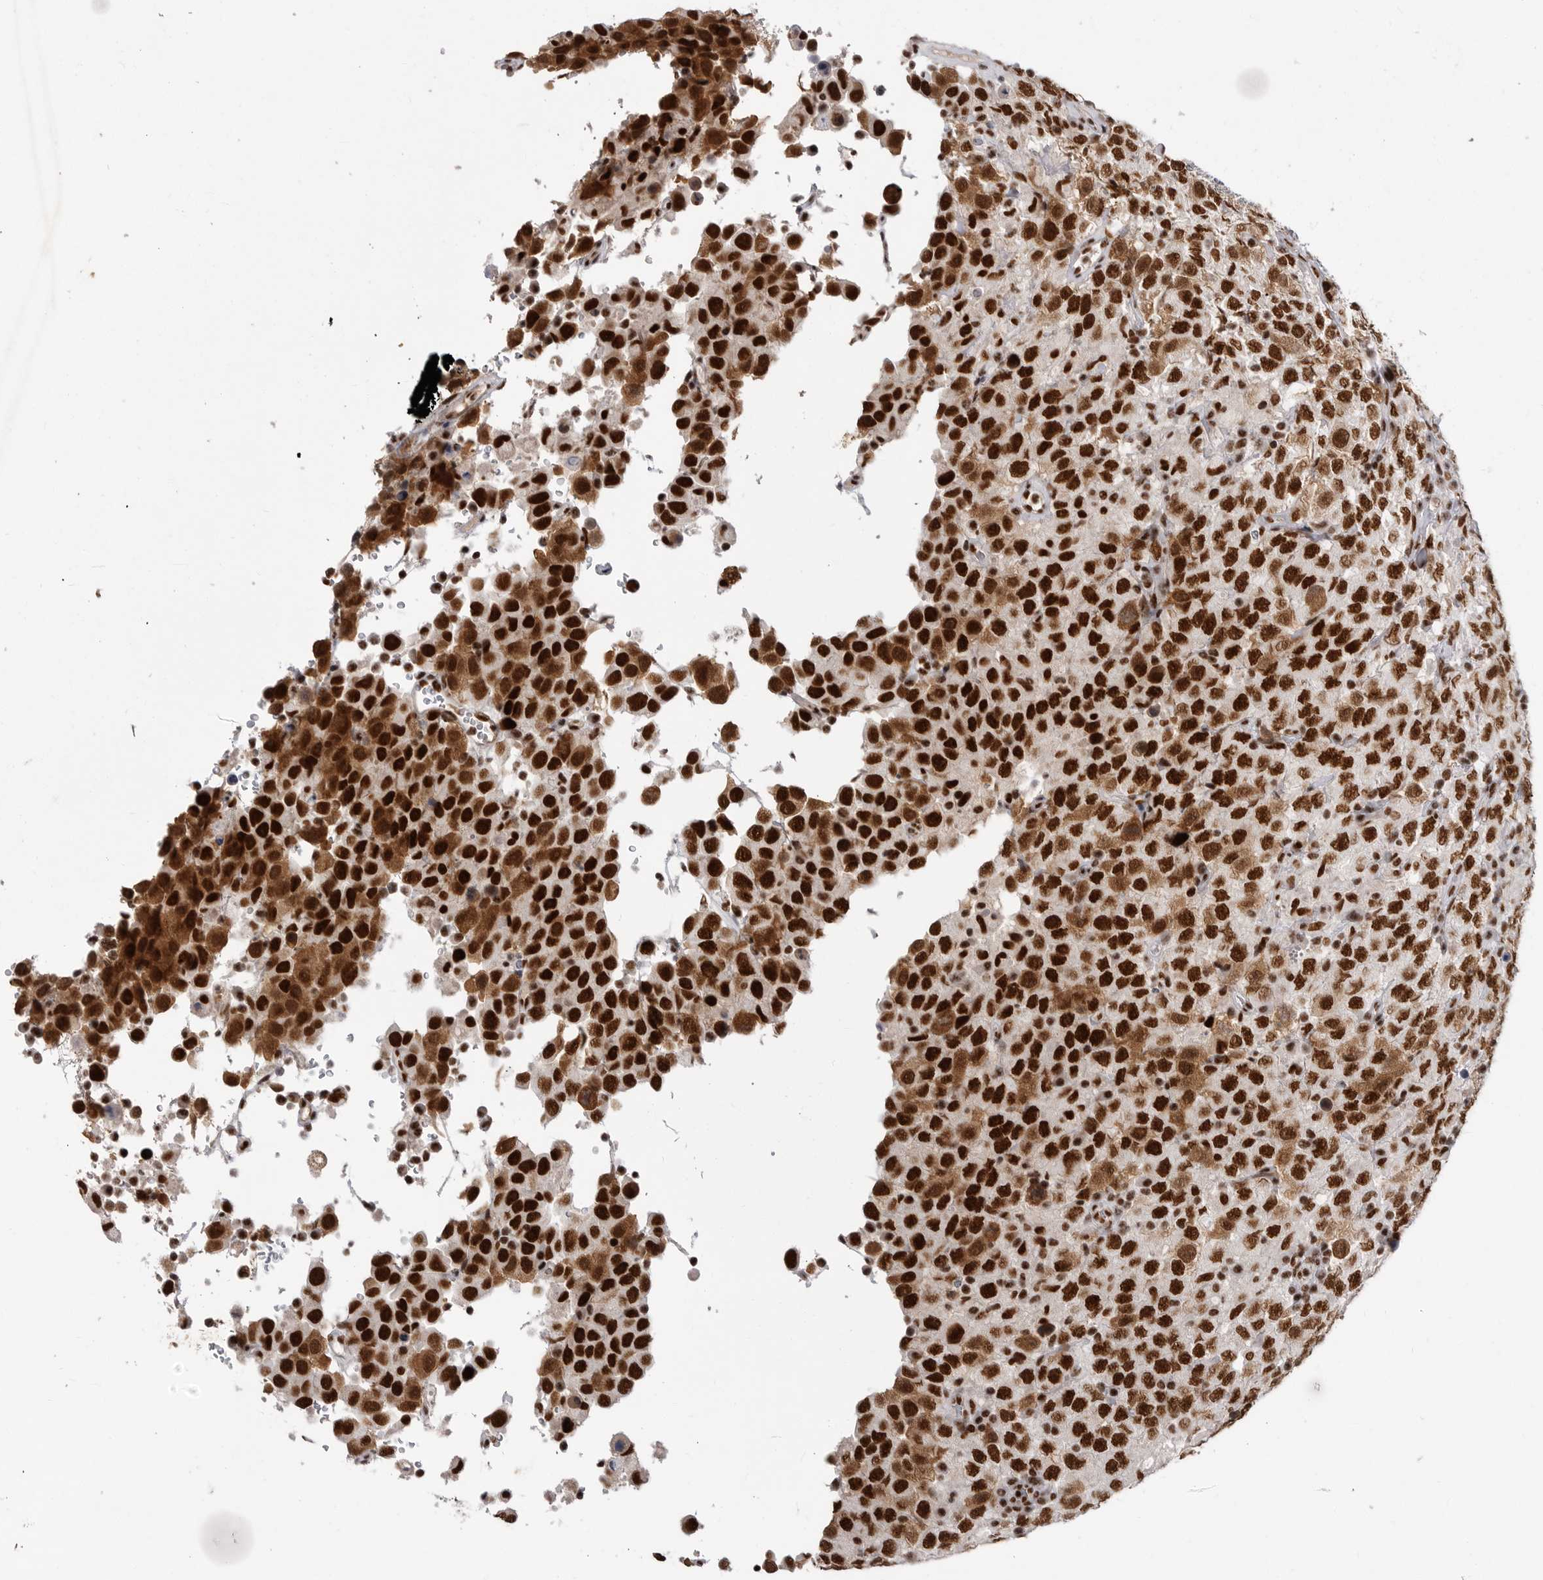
{"staining": {"intensity": "strong", "quantity": ">75%", "location": "nuclear"}, "tissue": "testis cancer", "cell_type": "Tumor cells", "image_type": "cancer", "snomed": [{"axis": "morphology", "description": "Seminoma, NOS"}, {"axis": "topography", "description": "Testis"}], "caption": "Immunohistochemistry (IHC) (DAB) staining of human seminoma (testis) demonstrates strong nuclear protein positivity in about >75% of tumor cells. Nuclei are stained in blue.", "gene": "PPP1R8", "patient": {"sex": "male", "age": 41}}